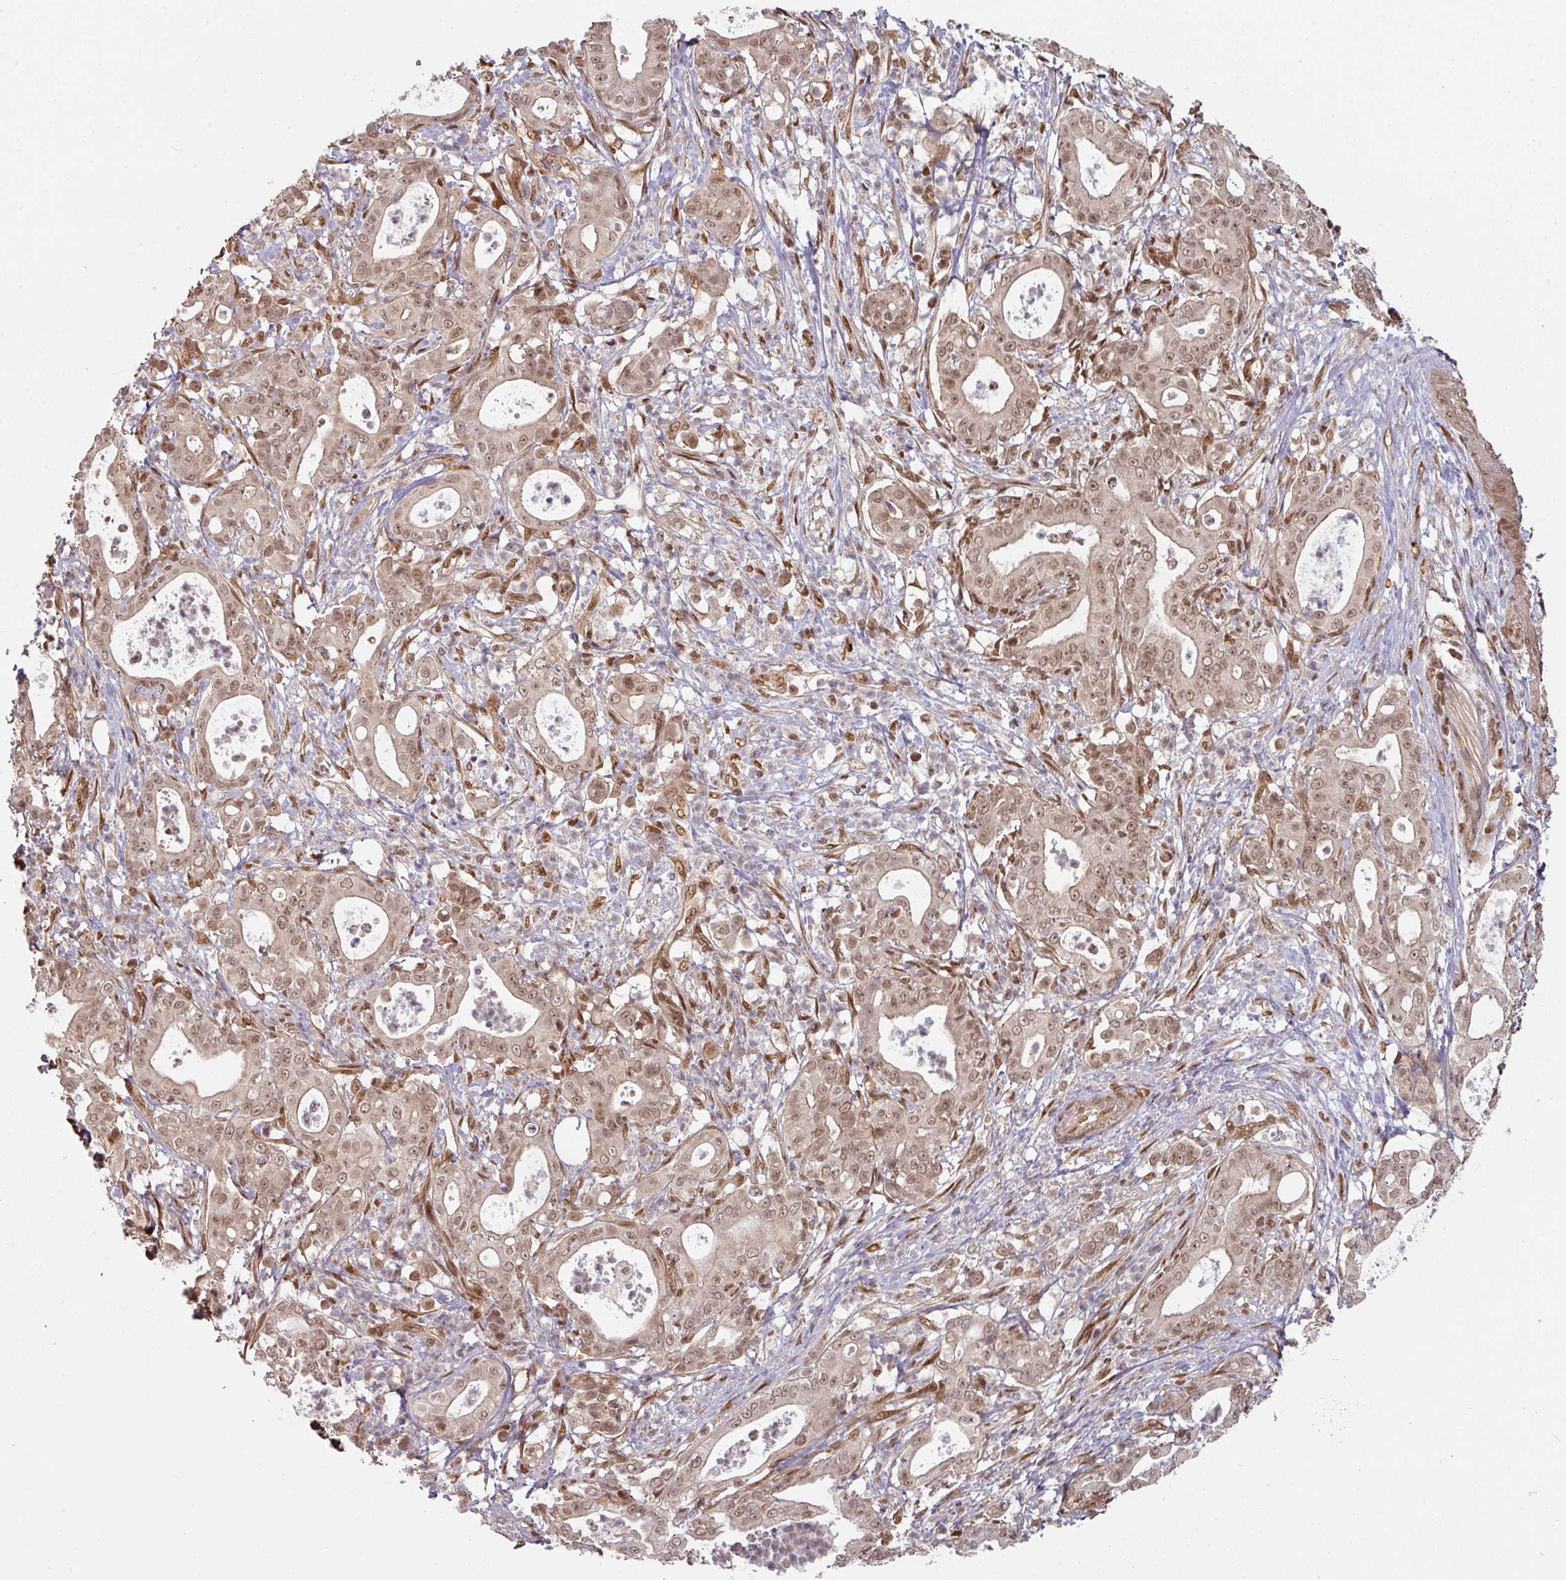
{"staining": {"intensity": "weak", "quantity": ">75%", "location": "cytoplasmic/membranous,nuclear"}, "tissue": "pancreatic cancer", "cell_type": "Tumor cells", "image_type": "cancer", "snomed": [{"axis": "morphology", "description": "Adenocarcinoma, NOS"}, {"axis": "topography", "description": "Pancreas"}], "caption": "DAB immunohistochemical staining of human pancreatic adenocarcinoma reveals weak cytoplasmic/membranous and nuclear protein expression in about >75% of tumor cells. The protein of interest is shown in brown color, while the nuclei are stained blue.", "gene": "SIK3", "patient": {"sex": "male", "age": 71}}